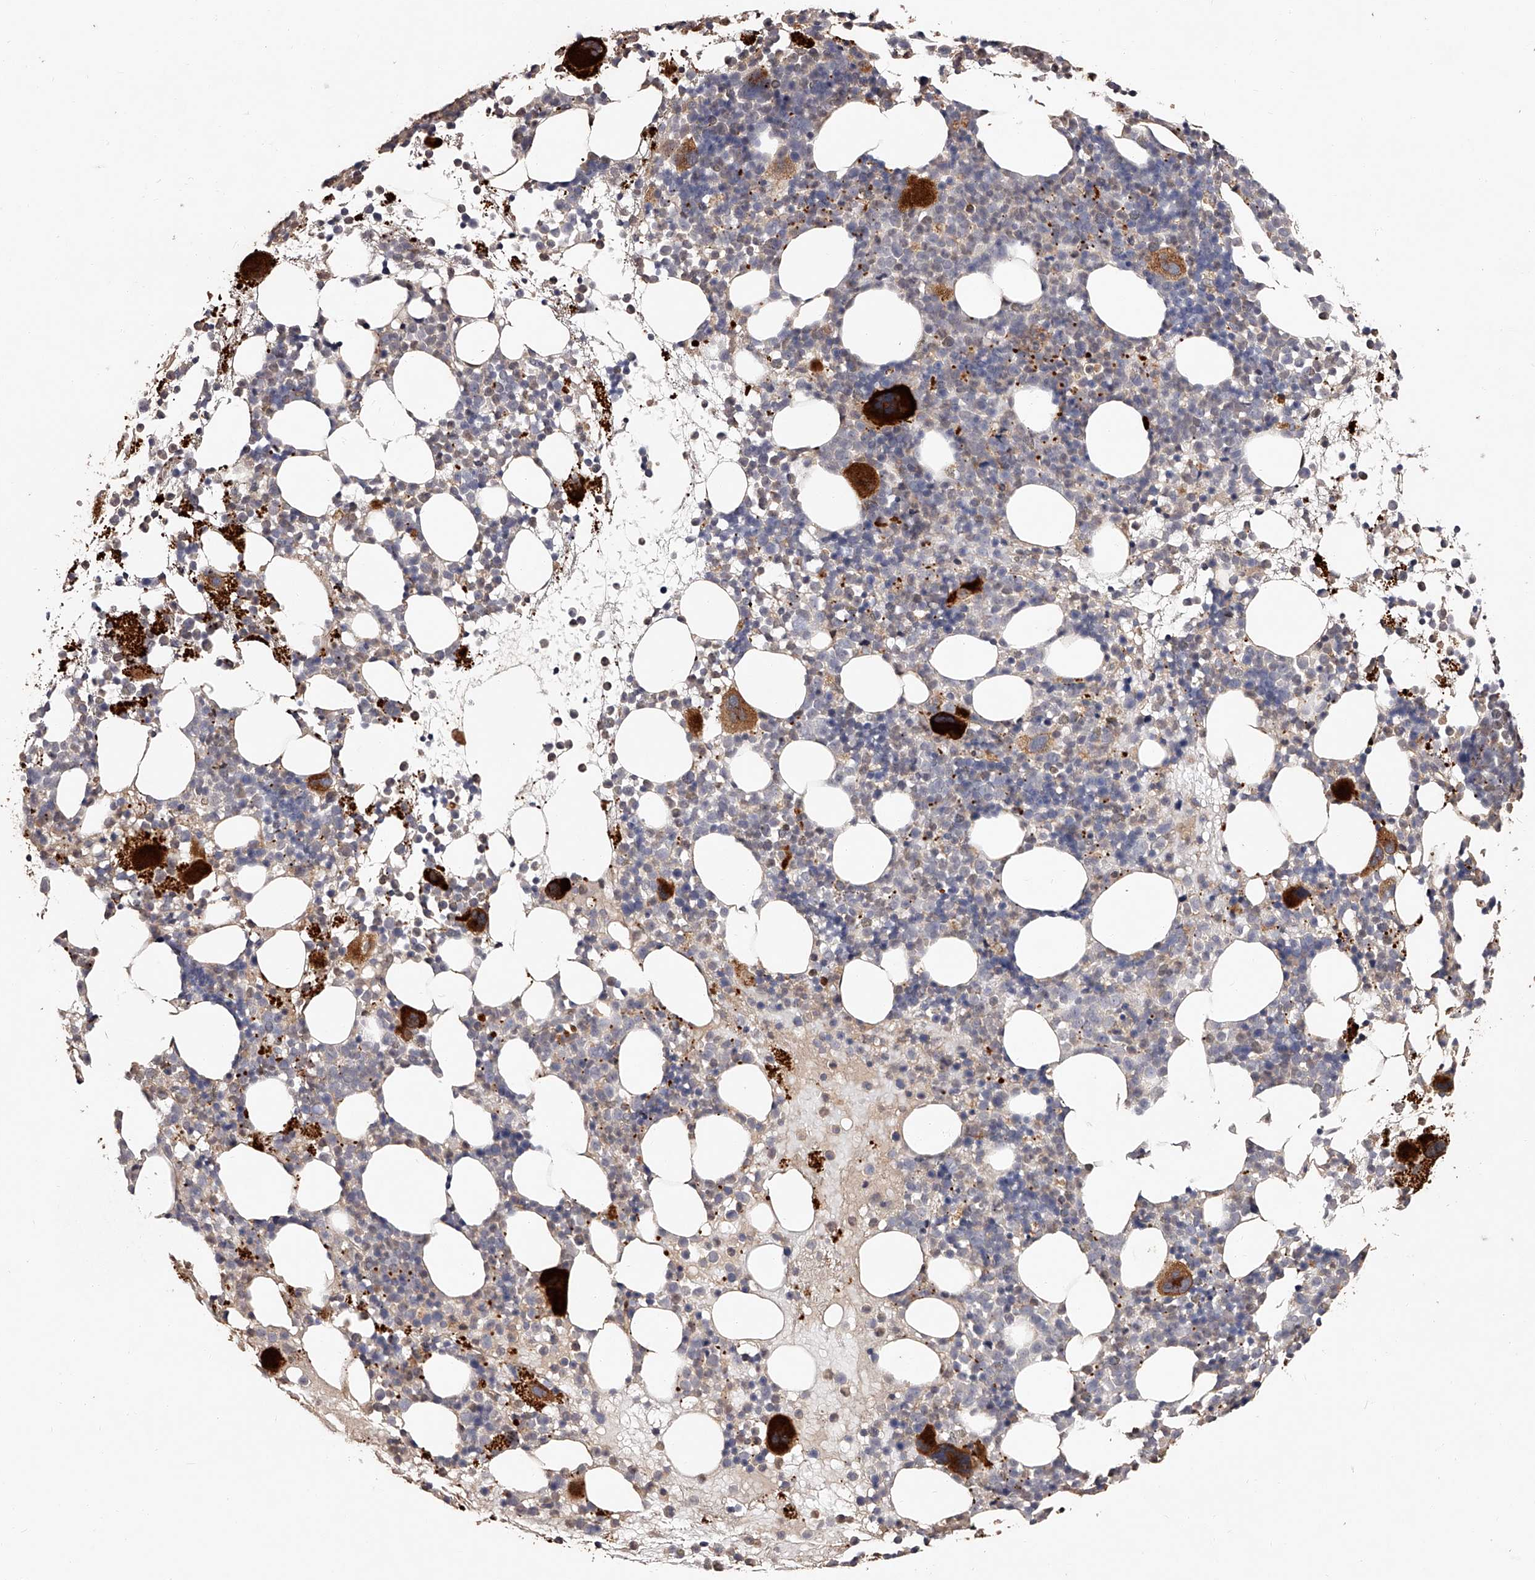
{"staining": {"intensity": "strong", "quantity": "<25%", "location": "cytoplasmic/membranous"}, "tissue": "bone marrow", "cell_type": "Hematopoietic cells", "image_type": "normal", "snomed": [{"axis": "morphology", "description": "Normal tissue, NOS"}, {"axis": "topography", "description": "Bone marrow"}], "caption": "This image demonstrates immunohistochemistry (IHC) staining of unremarkable bone marrow, with medium strong cytoplasmic/membranous expression in approximately <25% of hematopoietic cells.", "gene": "URGCP", "patient": {"sex": "female", "age": 57}}